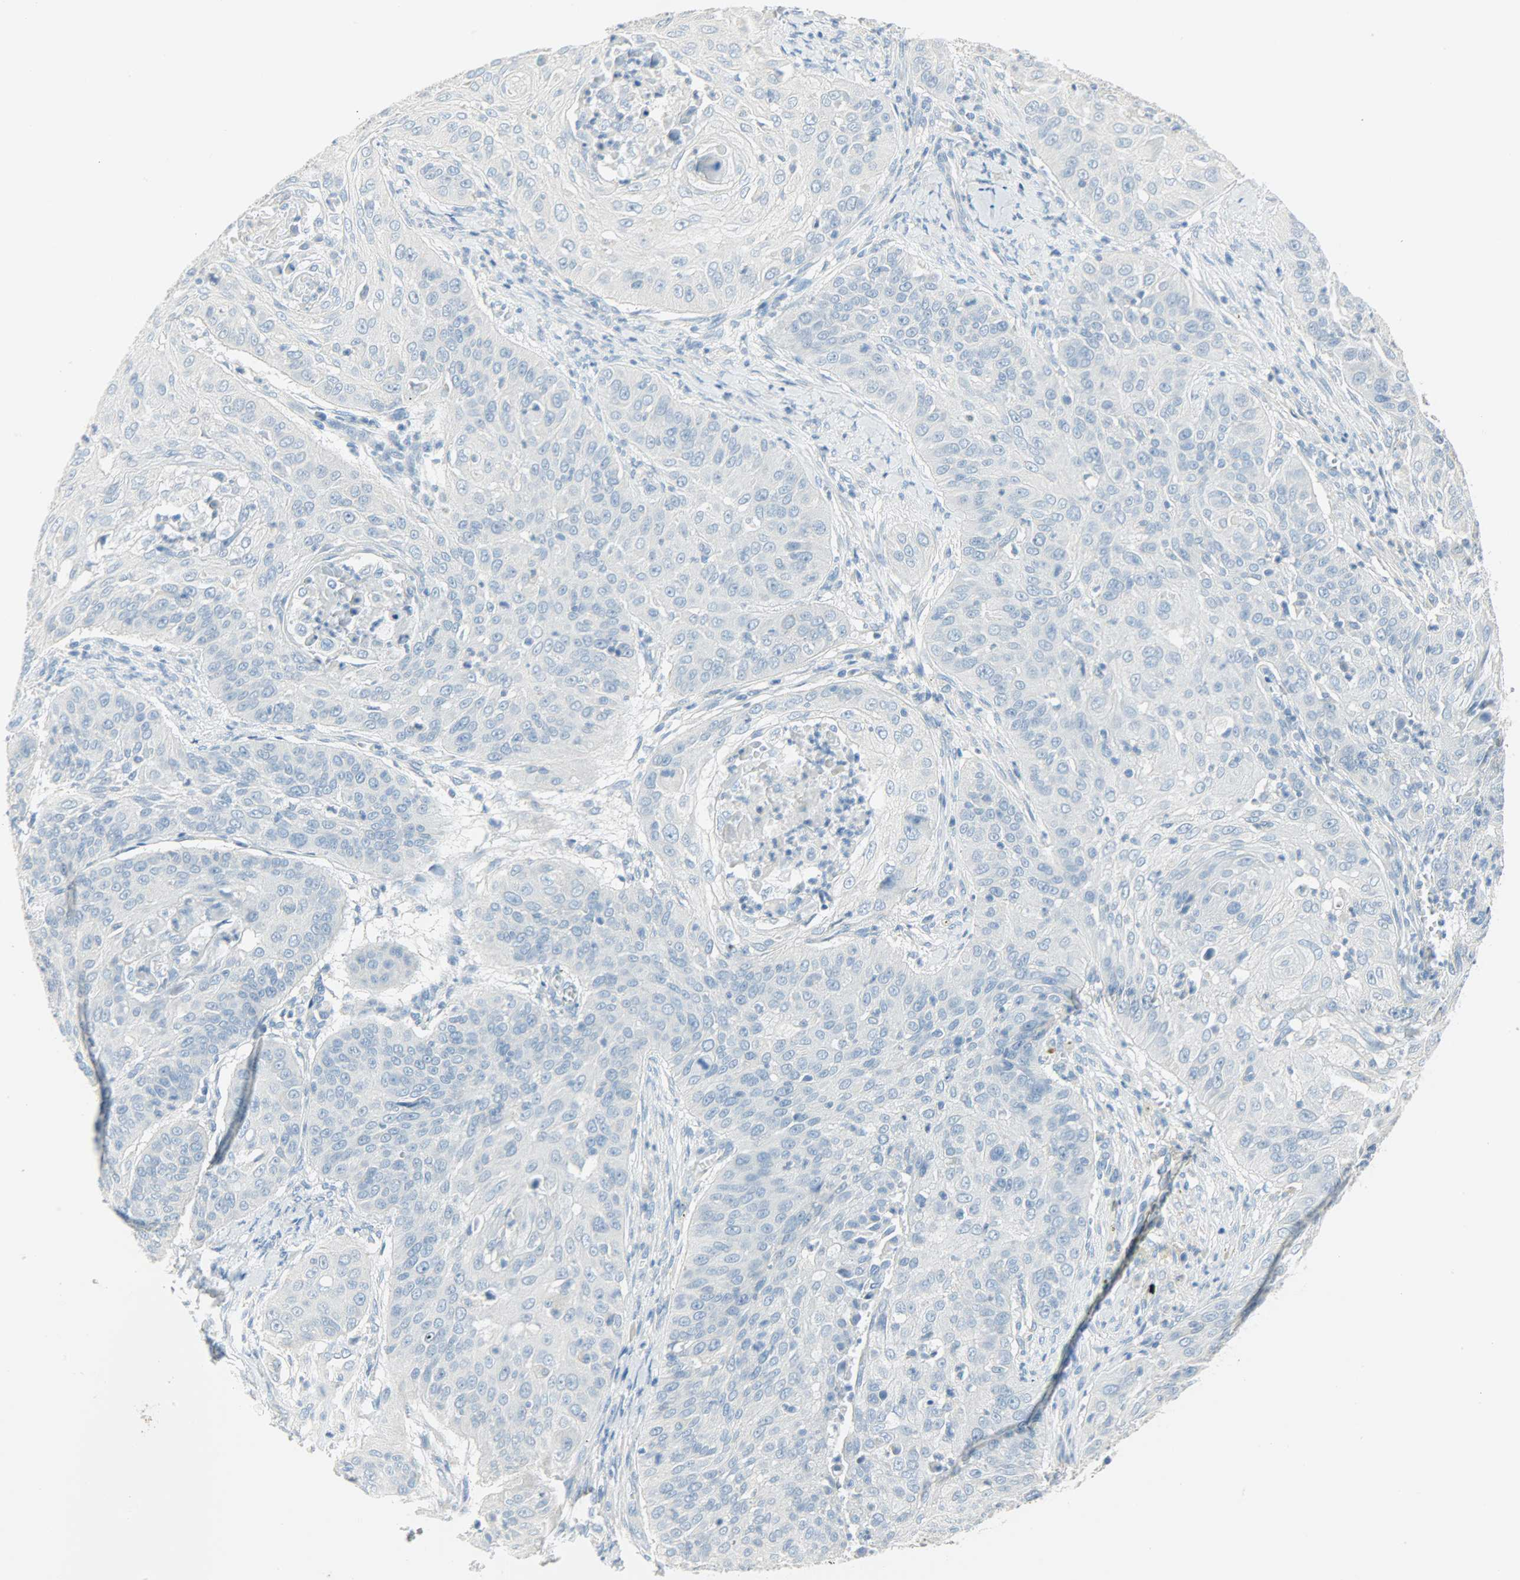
{"staining": {"intensity": "negative", "quantity": "none", "location": "none"}, "tissue": "cervical cancer", "cell_type": "Tumor cells", "image_type": "cancer", "snomed": [{"axis": "morphology", "description": "Squamous cell carcinoma, NOS"}, {"axis": "topography", "description": "Cervix"}], "caption": "A micrograph of human squamous cell carcinoma (cervical) is negative for staining in tumor cells.", "gene": "PROM1", "patient": {"sex": "female", "age": 64}}